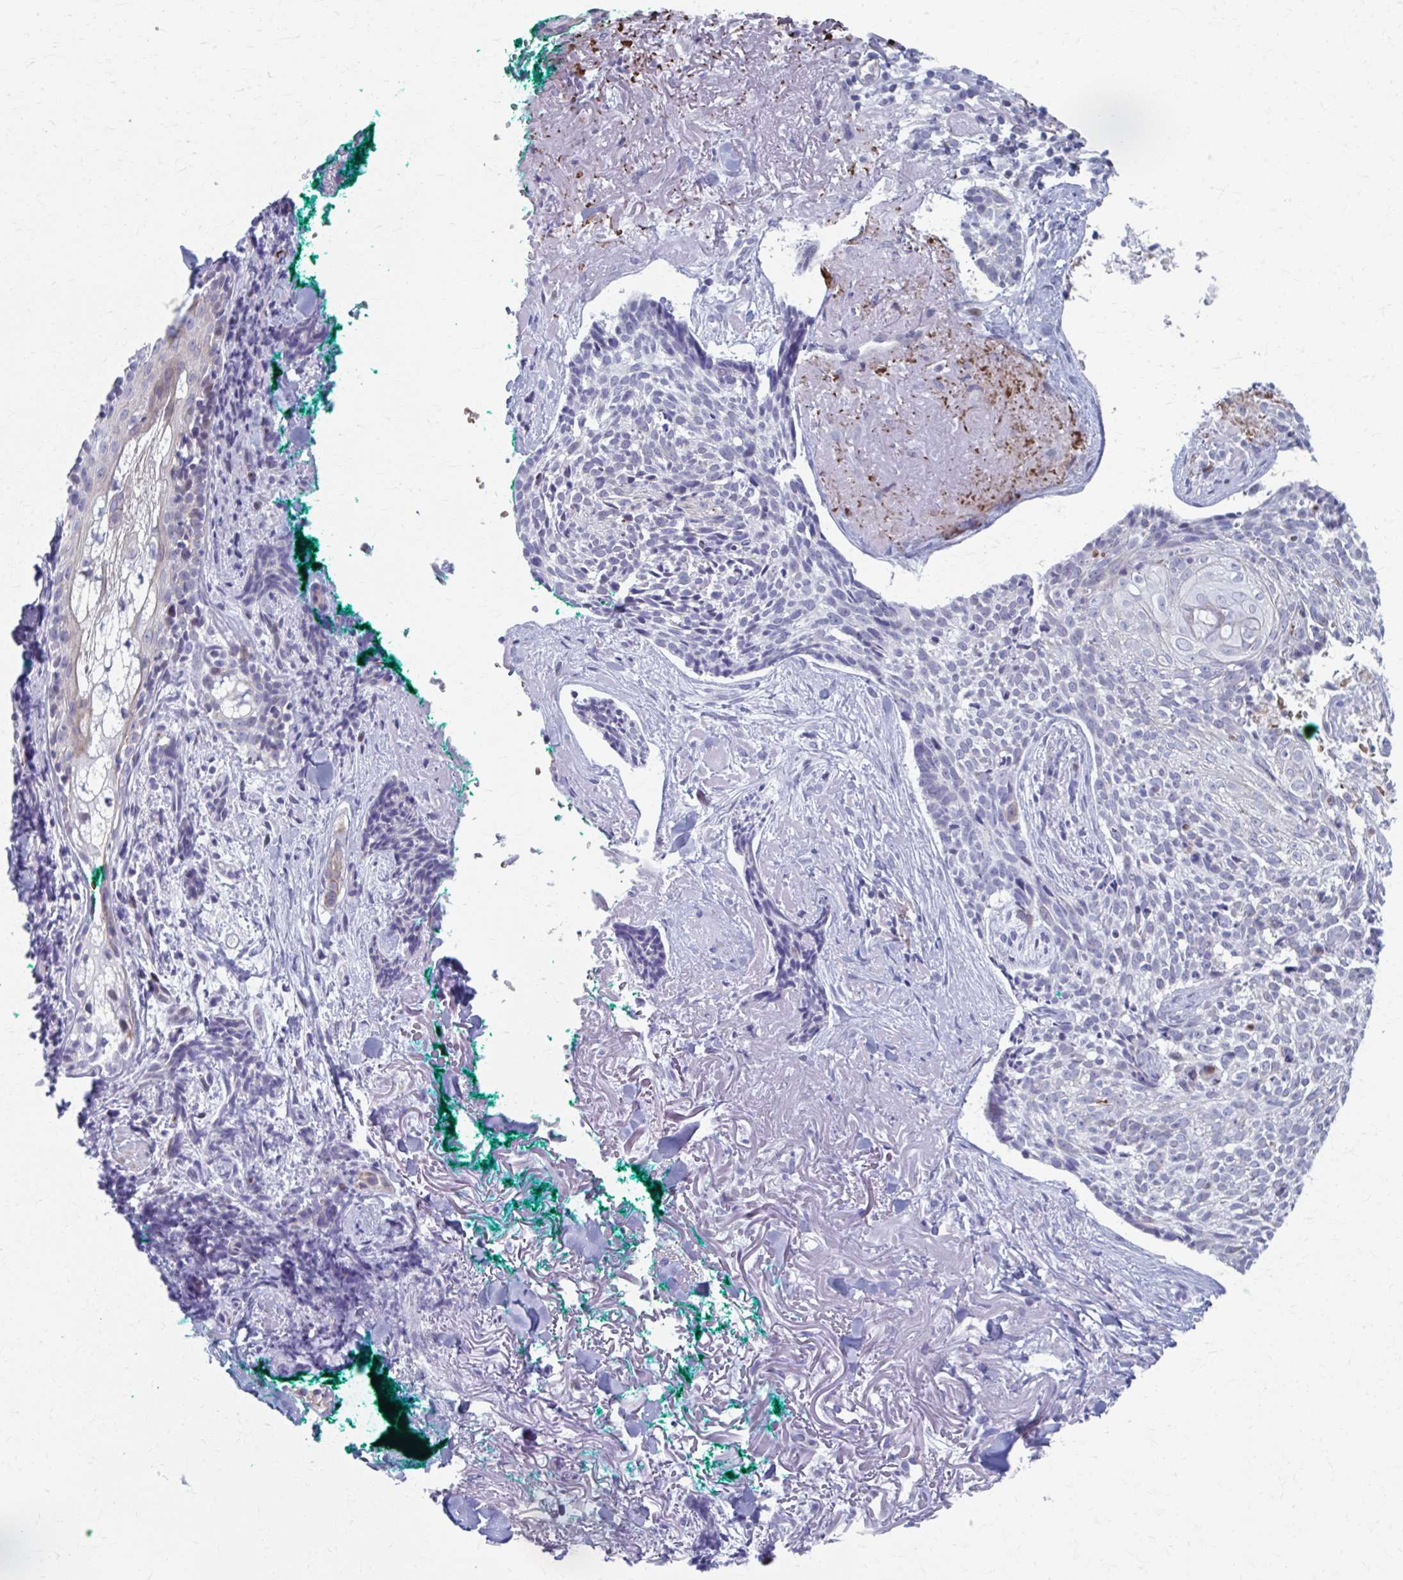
{"staining": {"intensity": "negative", "quantity": "none", "location": "none"}, "tissue": "skin cancer", "cell_type": "Tumor cells", "image_type": "cancer", "snomed": [{"axis": "morphology", "description": "Basal cell carcinoma"}, {"axis": "topography", "description": "Skin"}, {"axis": "topography", "description": "Skin of face"}], "caption": "Histopathology image shows no protein positivity in tumor cells of skin cancer tissue.", "gene": "ABHD16B", "patient": {"sex": "female", "age": 95}}